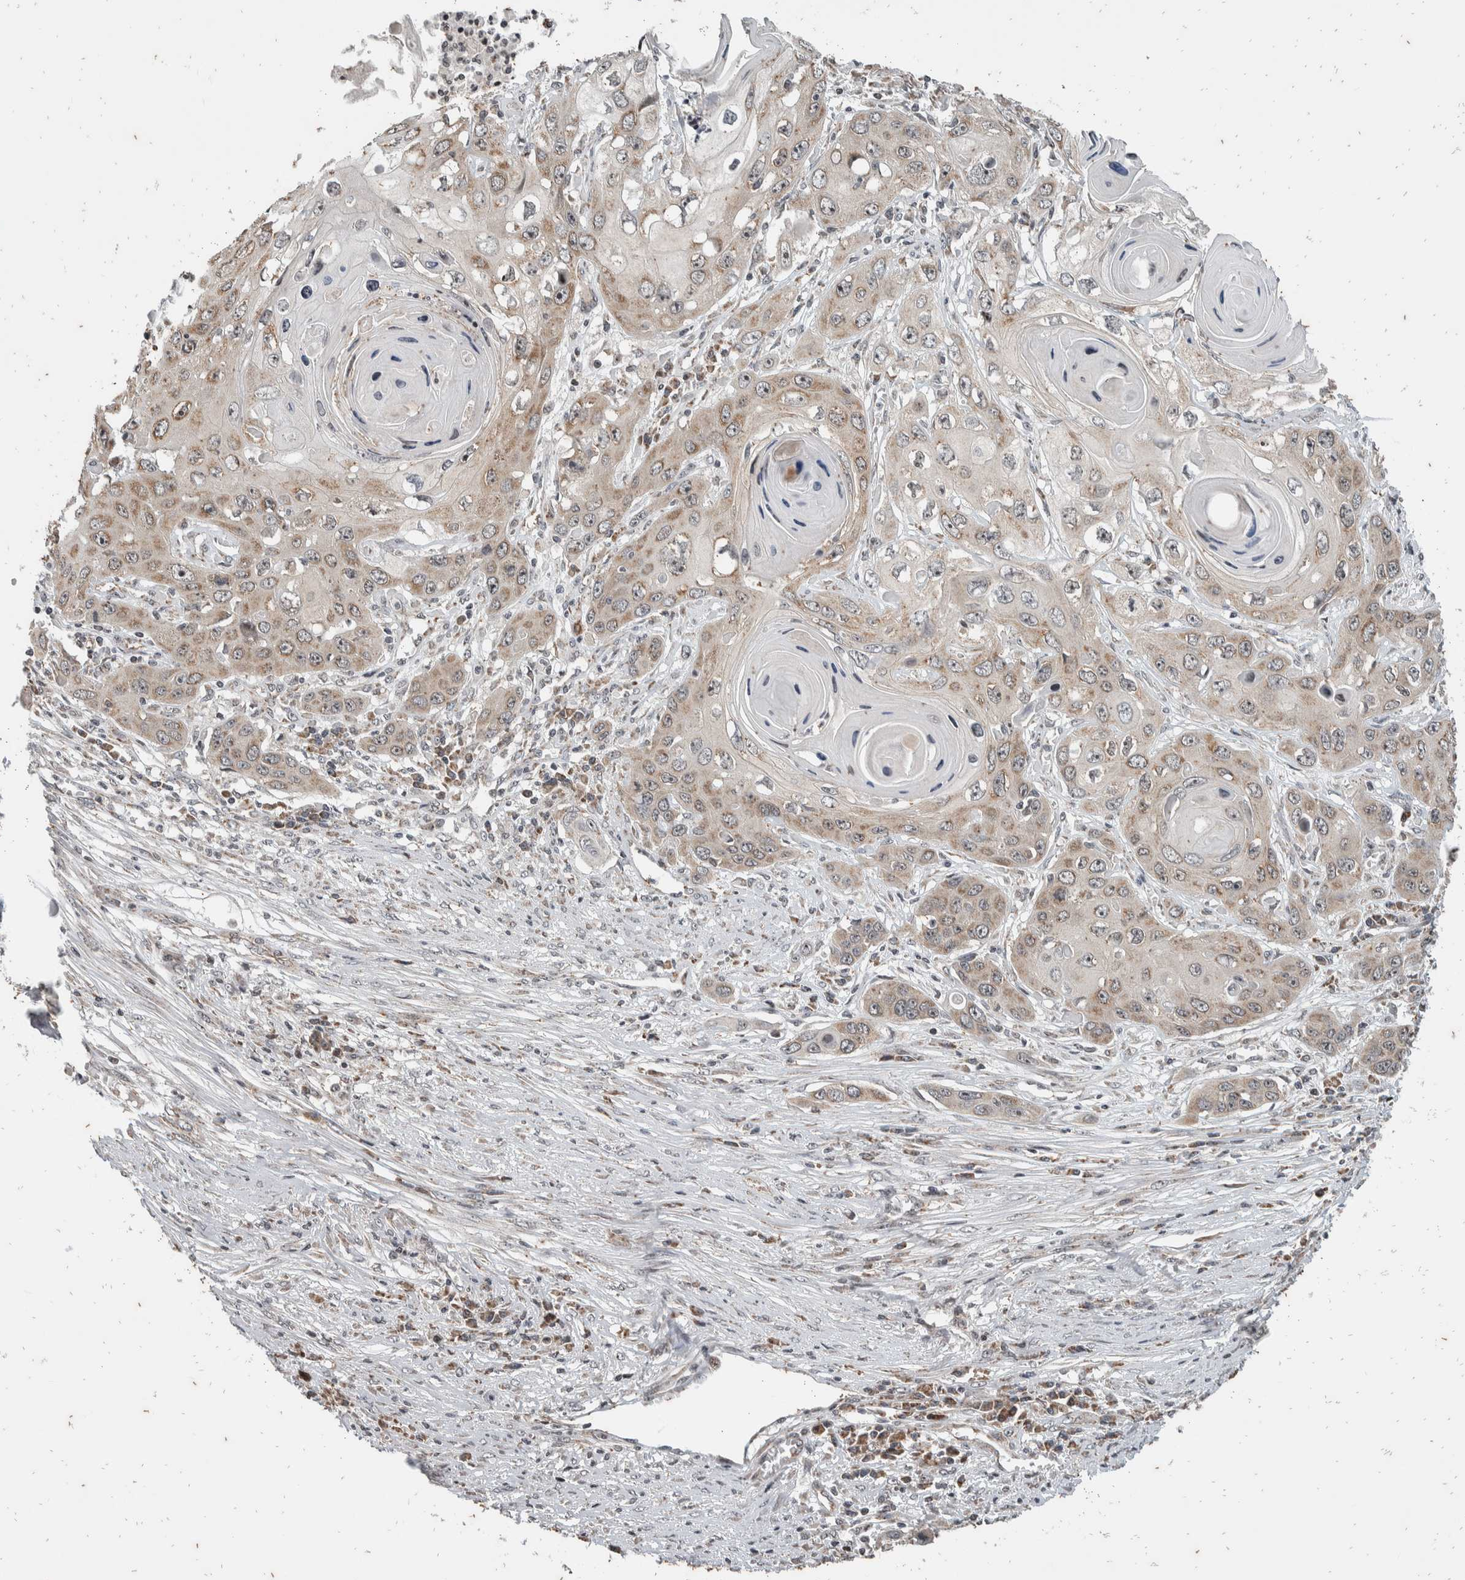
{"staining": {"intensity": "moderate", "quantity": "25%-75%", "location": "cytoplasmic/membranous,nuclear"}, "tissue": "skin cancer", "cell_type": "Tumor cells", "image_type": "cancer", "snomed": [{"axis": "morphology", "description": "Squamous cell carcinoma, NOS"}, {"axis": "topography", "description": "Skin"}], "caption": "Immunohistochemical staining of skin squamous cell carcinoma shows medium levels of moderate cytoplasmic/membranous and nuclear protein positivity in about 25%-75% of tumor cells.", "gene": "ATXN7L1", "patient": {"sex": "male", "age": 55}}